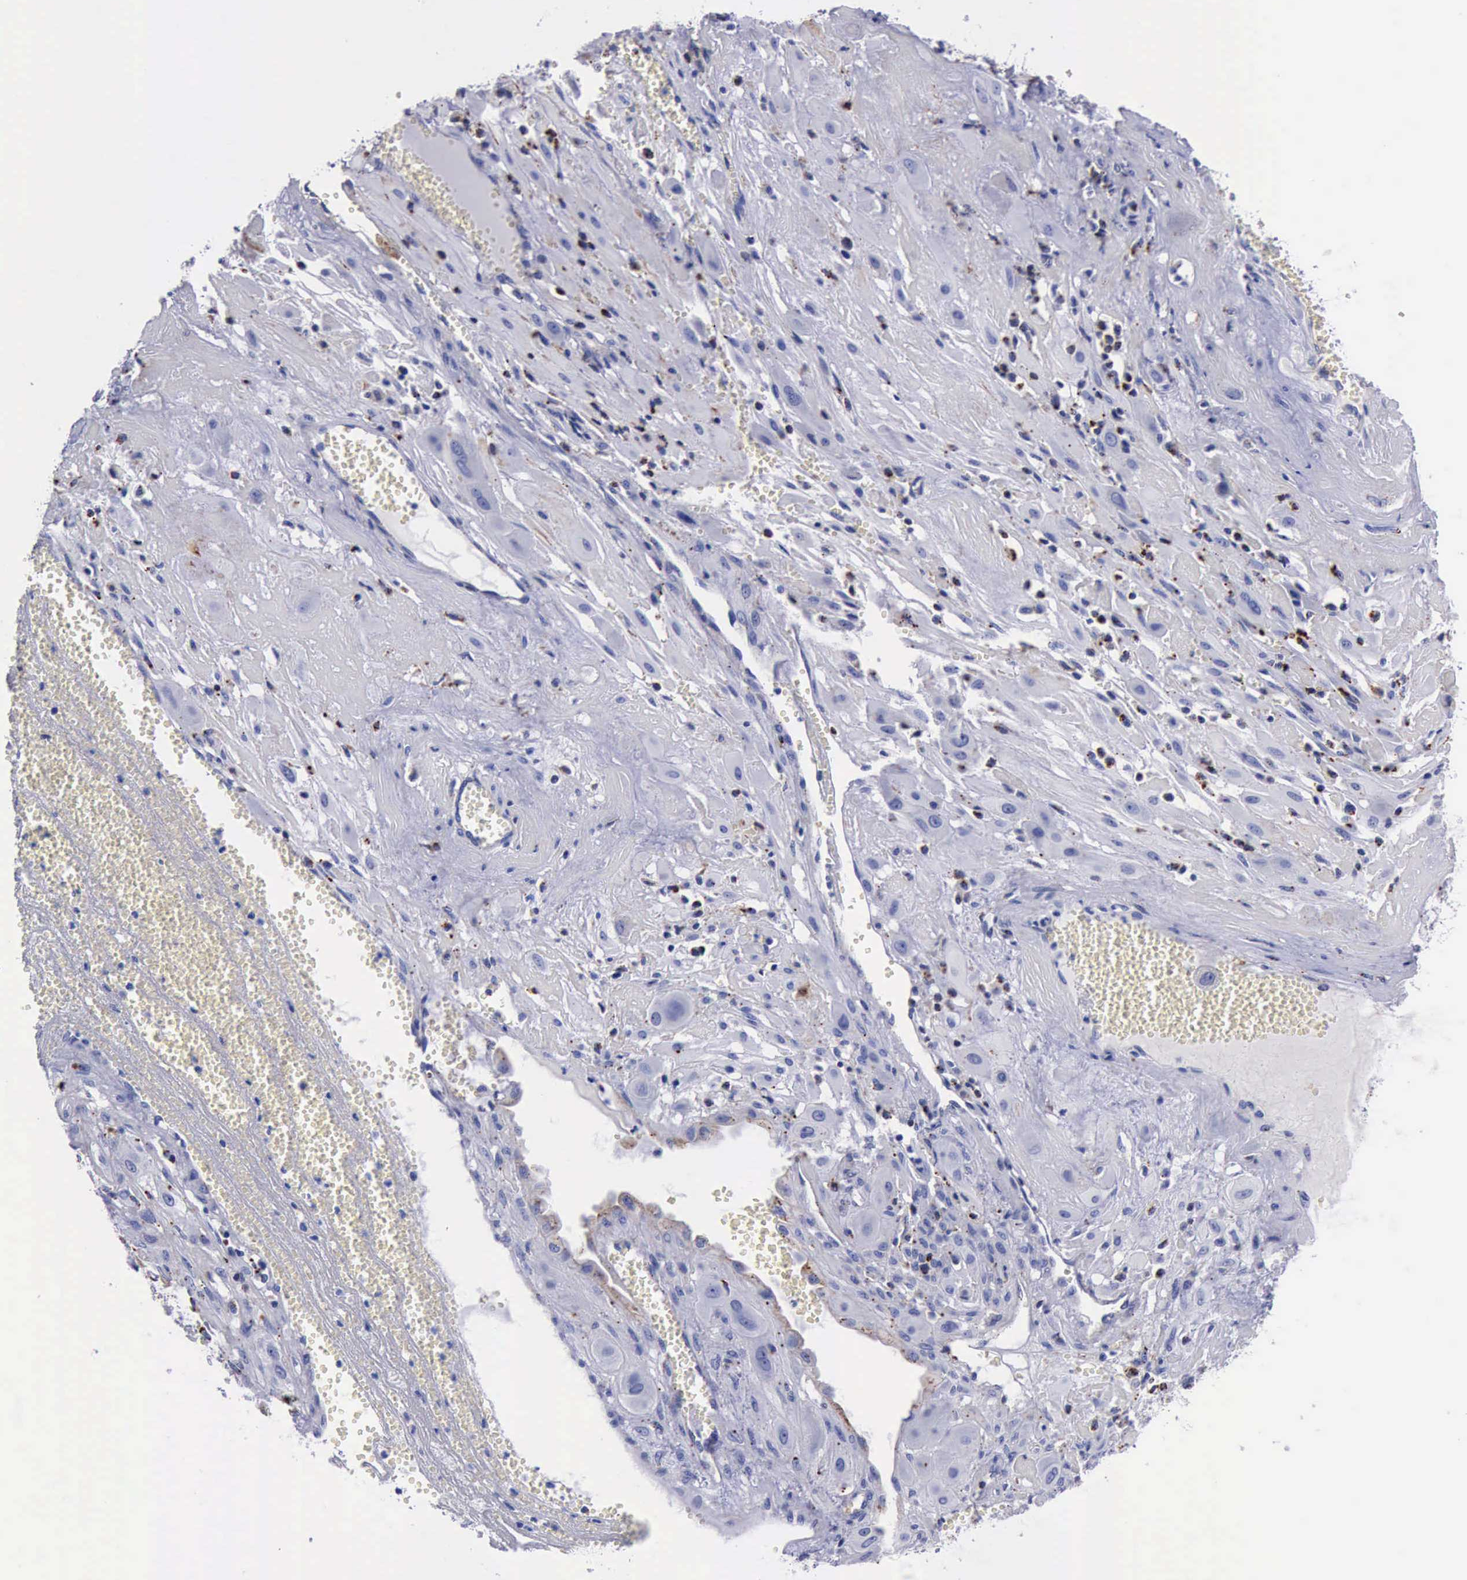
{"staining": {"intensity": "weak", "quantity": "25%-75%", "location": "cytoplasmic/membranous"}, "tissue": "cervical cancer", "cell_type": "Tumor cells", "image_type": "cancer", "snomed": [{"axis": "morphology", "description": "Squamous cell carcinoma, NOS"}, {"axis": "topography", "description": "Cervix"}], "caption": "Human cervical squamous cell carcinoma stained with a protein marker reveals weak staining in tumor cells.", "gene": "CTSD", "patient": {"sex": "female", "age": 34}}